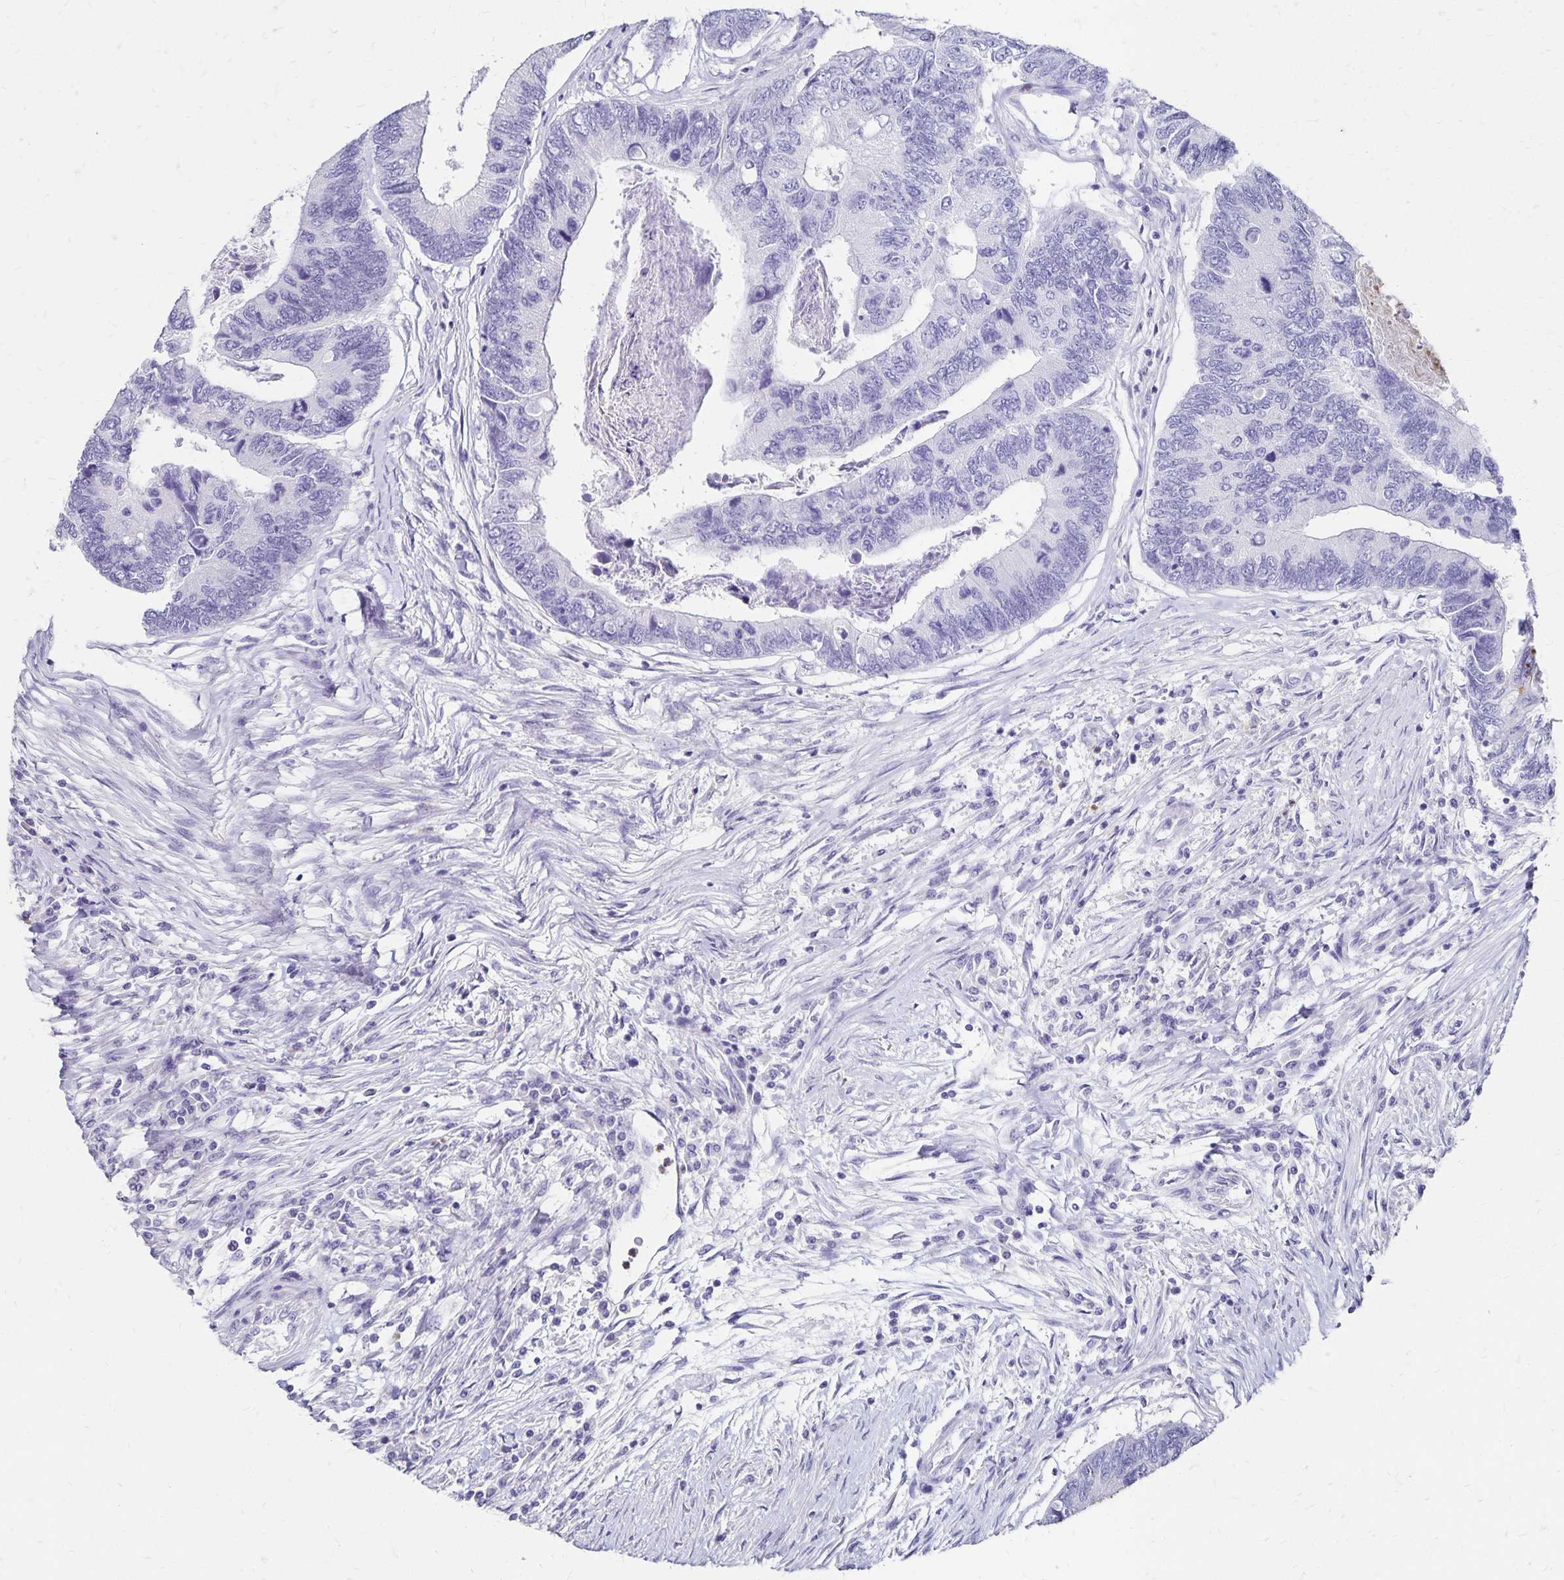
{"staining": {"intensity": "negative", "quantity": "none", "location": "none"}, "tissue": "colorectal cancer", "cell_type": "Tumor cells", "image_type": "cancer", "snomed": [{"axis": "morphology", "description": "Adenocarcinoma, NOS"}, {"axis": "topography", "description": "Colon"}], "caption": "DAB (3,3'-diaminobenzidine) immunohistochemical staining of human colorectal cancer (adenocarcinoma) demonstrates no significant positivity in tumor cells. The staining is performed using DAB (3,3'-diaminobenzidine) brown chromogen with nuclei counter-stained in using hematoxylin.", "gene": "DYNLT4", "patient": {"sex": "female", "age": 67}}